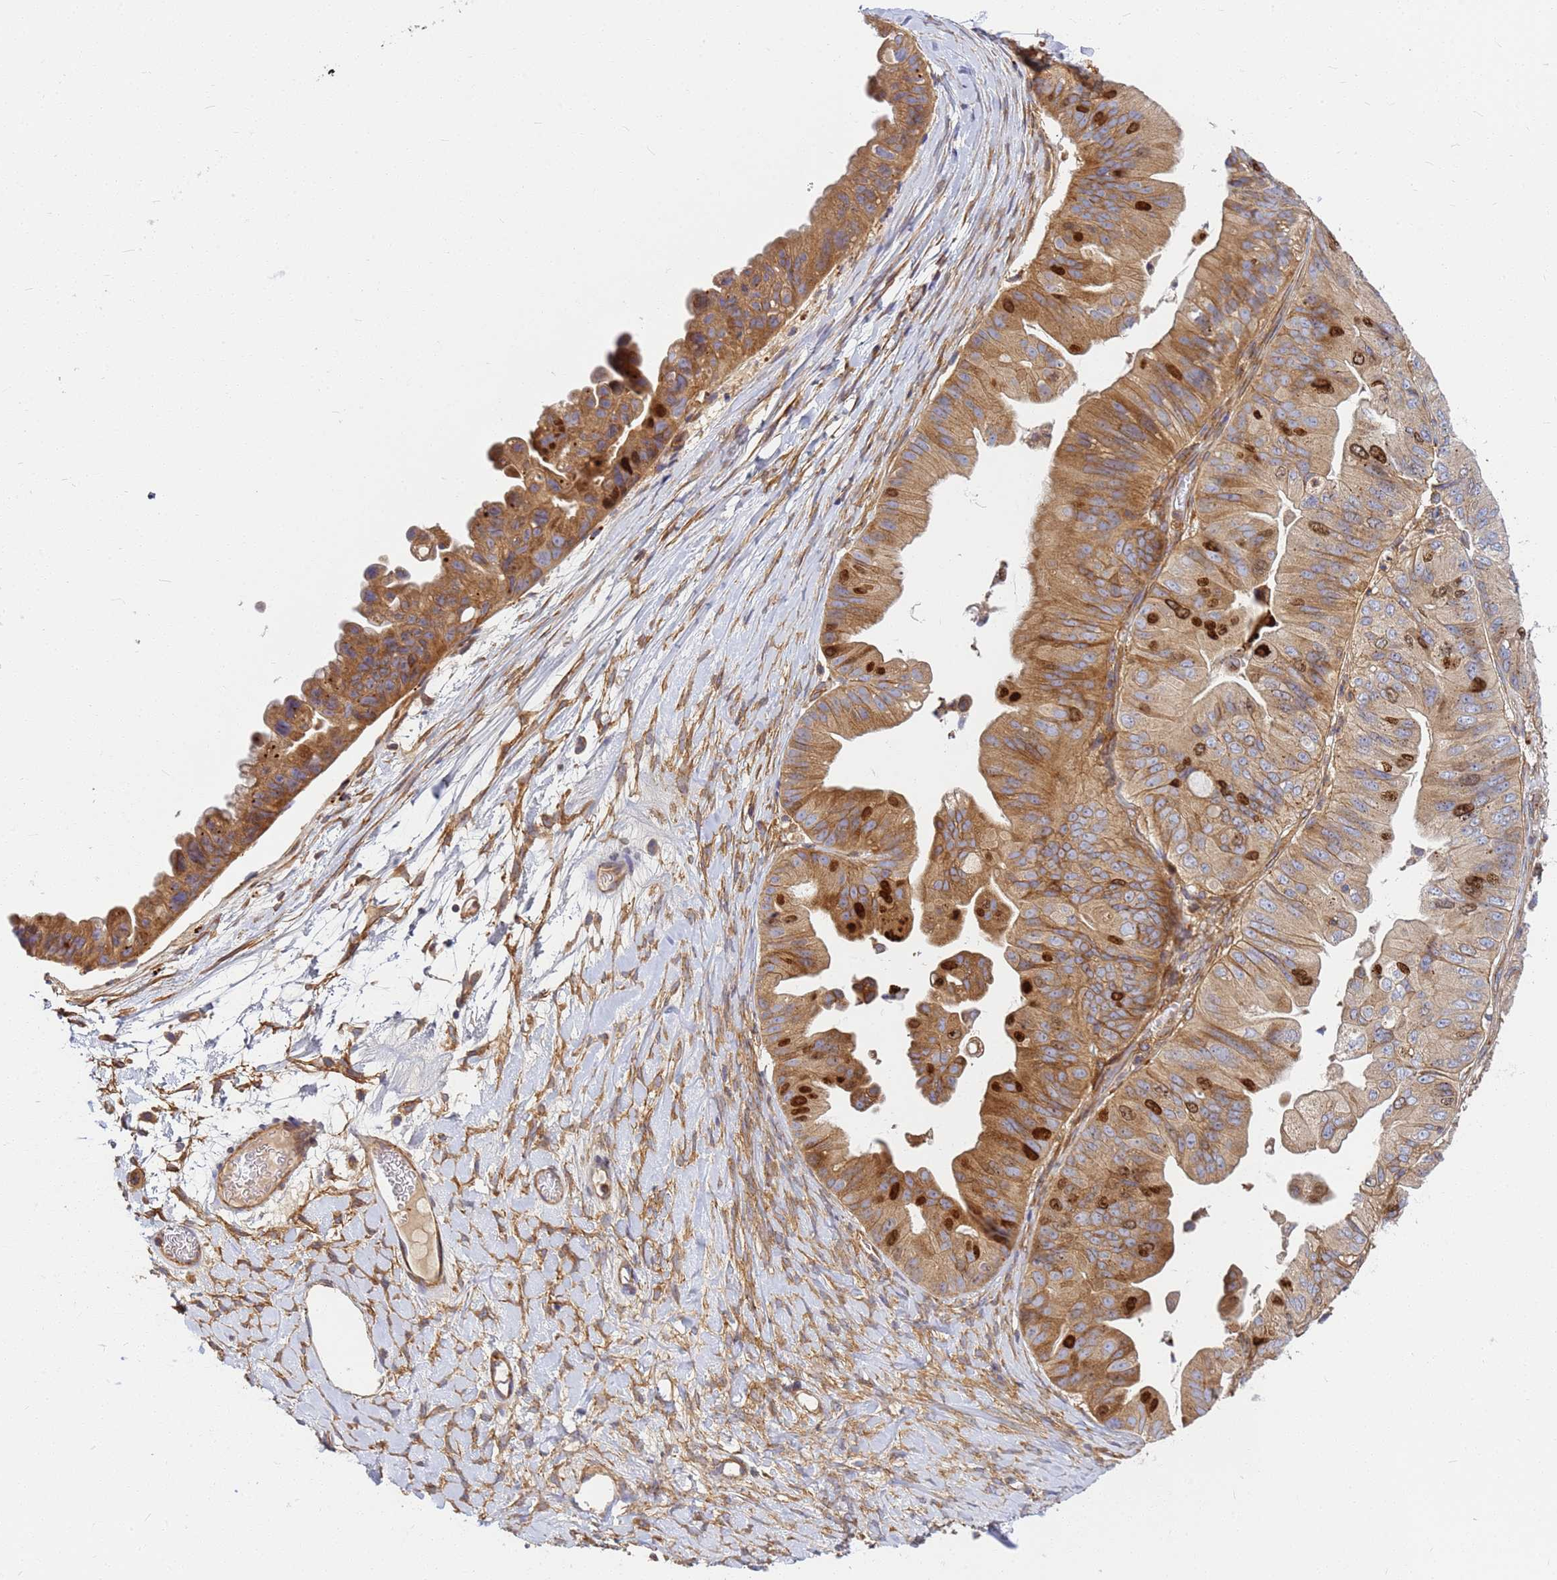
{"staining": {"intensity": "moderate", "quantity": ">75%", "location": "cytoplasmic/membranous"}, "tissue": "ovarian cancer", "cell_type": "Tumor cells", "image_type": "cancer", "snomed": [{"axis": "morphology", "description": "Cystadenocarcinoma, mucinous, NOS"}, {"axis": "topography", "description": "Ovary"}], "caption": "Immunohistochemistry micrograph of human mucinous cystadenocarcinoma (ovarian) stained for a protein (brown), which reveals medium levels of moderate cytoplasmic/membranous staining in approximately >75% of tumor cells.", "gene": "C2CD5", "patient": {"sex": "female", "age": 61}}